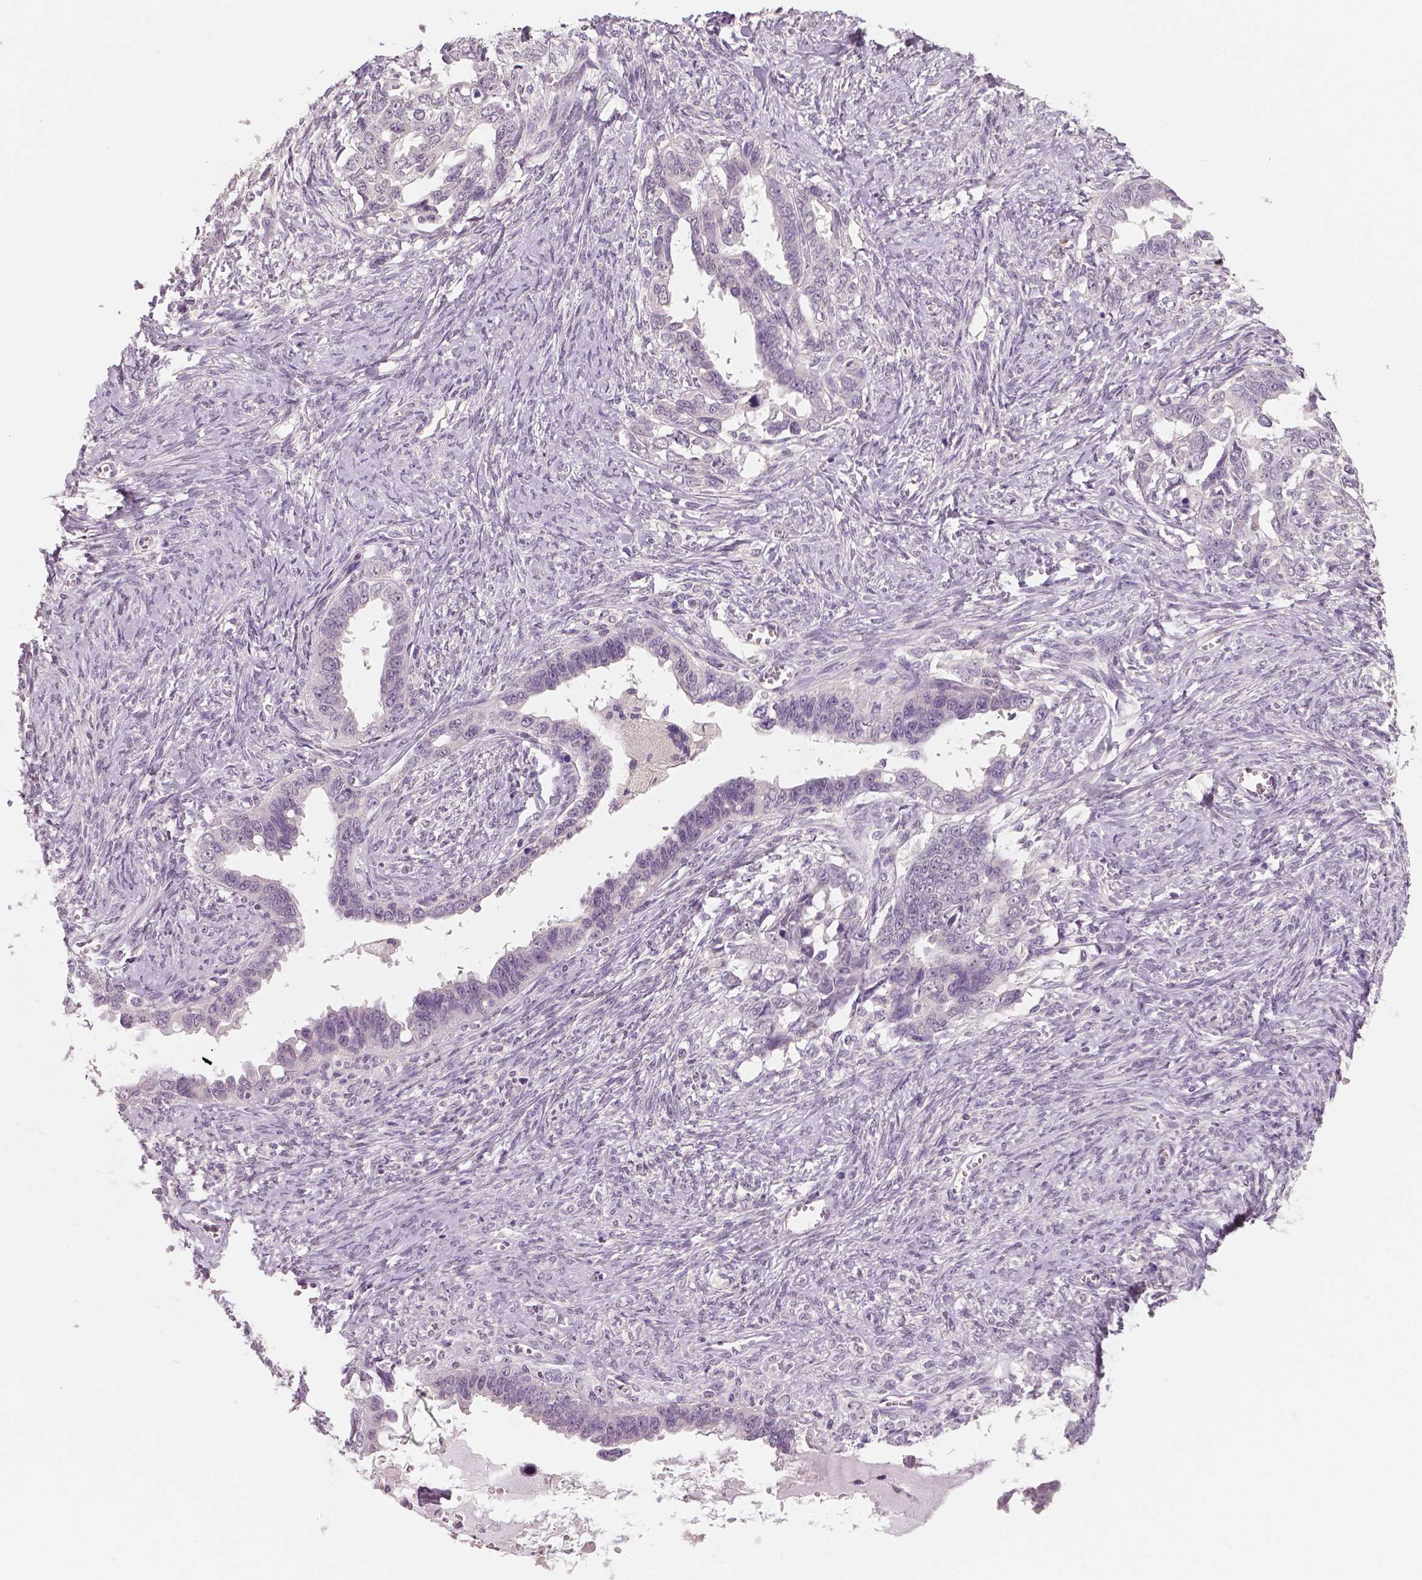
{"staining": {"intensity": "negative", "quantity": "none", "location": "none"}, "tissue": "ovarian cancer", "cell_type": "Tumor cells", "image_type": "cancer", "snomed": [{"axis": "morphology", "description": "Cystadenocarcinoma, serous, NOS"}, {"axis": "topography", "description": "Ovary"}], "caption": "DAB (3,3'-diaminobenzidine) immunohistochemical staining of human ovarian cancer demonstrates no significant staining in tumor cells.", "gene": "RNASE7", "patient": {"sex": "female", "age": 69}}